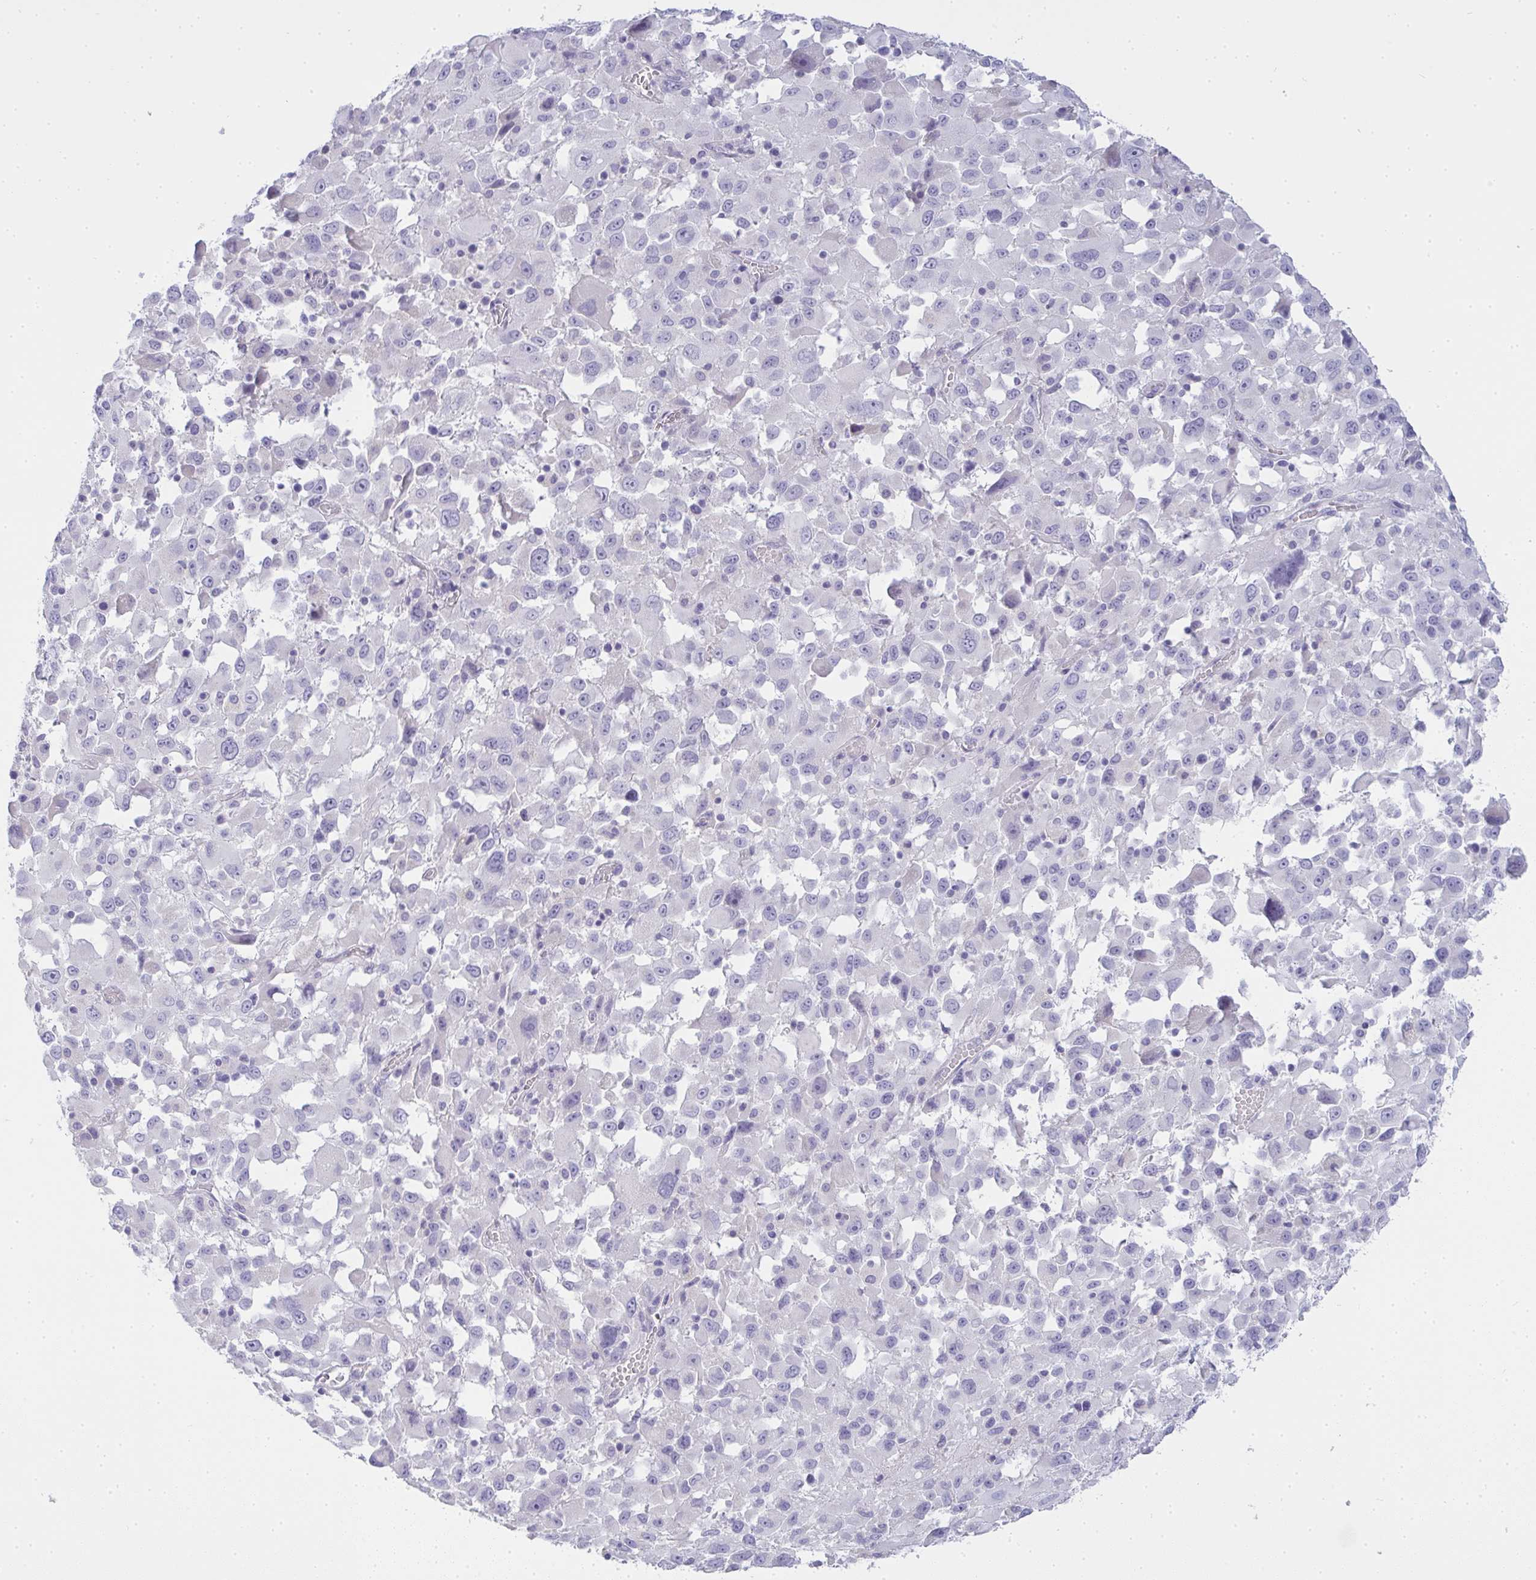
{"staining": {"intensity": "negative", "quantity": "none", "location": "none"}, "tissue": "melanoma", "cell_type": "Tumor cells", "image_type": "cancer", "snomed": [{"axis": "morphology", "description": "Malignant melanoma, Metastatic site"}, {"axis": "topography", "description": "Soft tissue"}], "caption": "Tumor cells are negative for protein expression in human melanoma. (DAB (3,3'-diaminobenzidine) IHC visualized using brightfield microscopy, high magnification).", "gene": "GSDMB", "patient": {"sex": "male", "age": 50}}